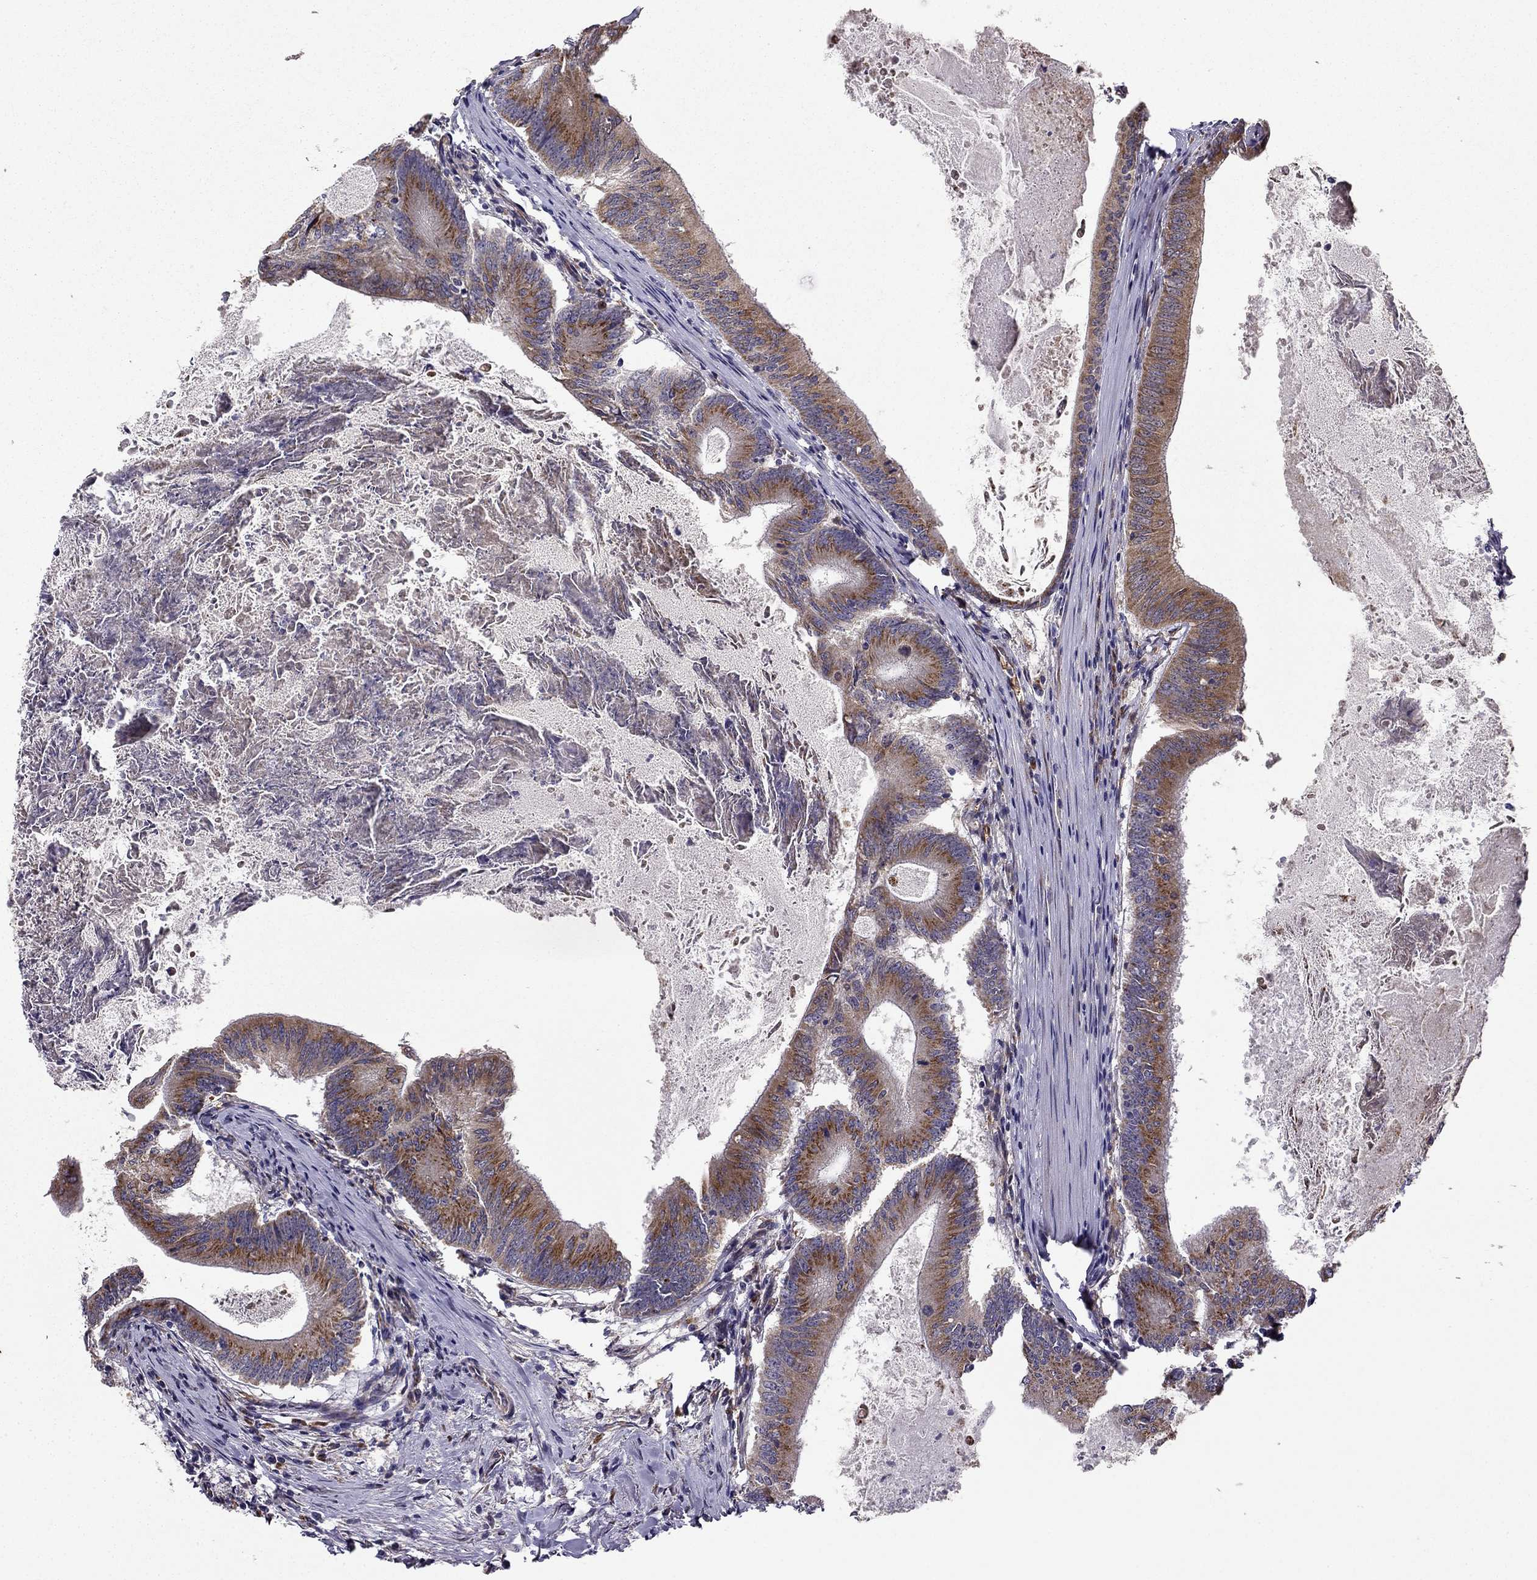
{"staining": {"intensity": "strong", "quantity": "25%-75%", "location": "cytoplasmic/membranous"}, "tissue": "colorectal cancer", "cell_type": "Tumor cells", "image_type": "cancer", "snomed": [{"axis": "morphology", "description": "Adenocarcinoma, NOS"}, {"axis": "topography", "description": "Colon"}], "caption": "Immunohistochemistry of human adenocarcinoma (colorectal) exhibits high levels of strong cytoplasmic/membranous expression in approximately 25%-75% of tumor cells. Immunohistochemistry (ihc) stains the protein of interest in brown and the nuclei are stained blue.", "gene": "B4GALT7", "patient": {"sex": "female", "age": 70}}